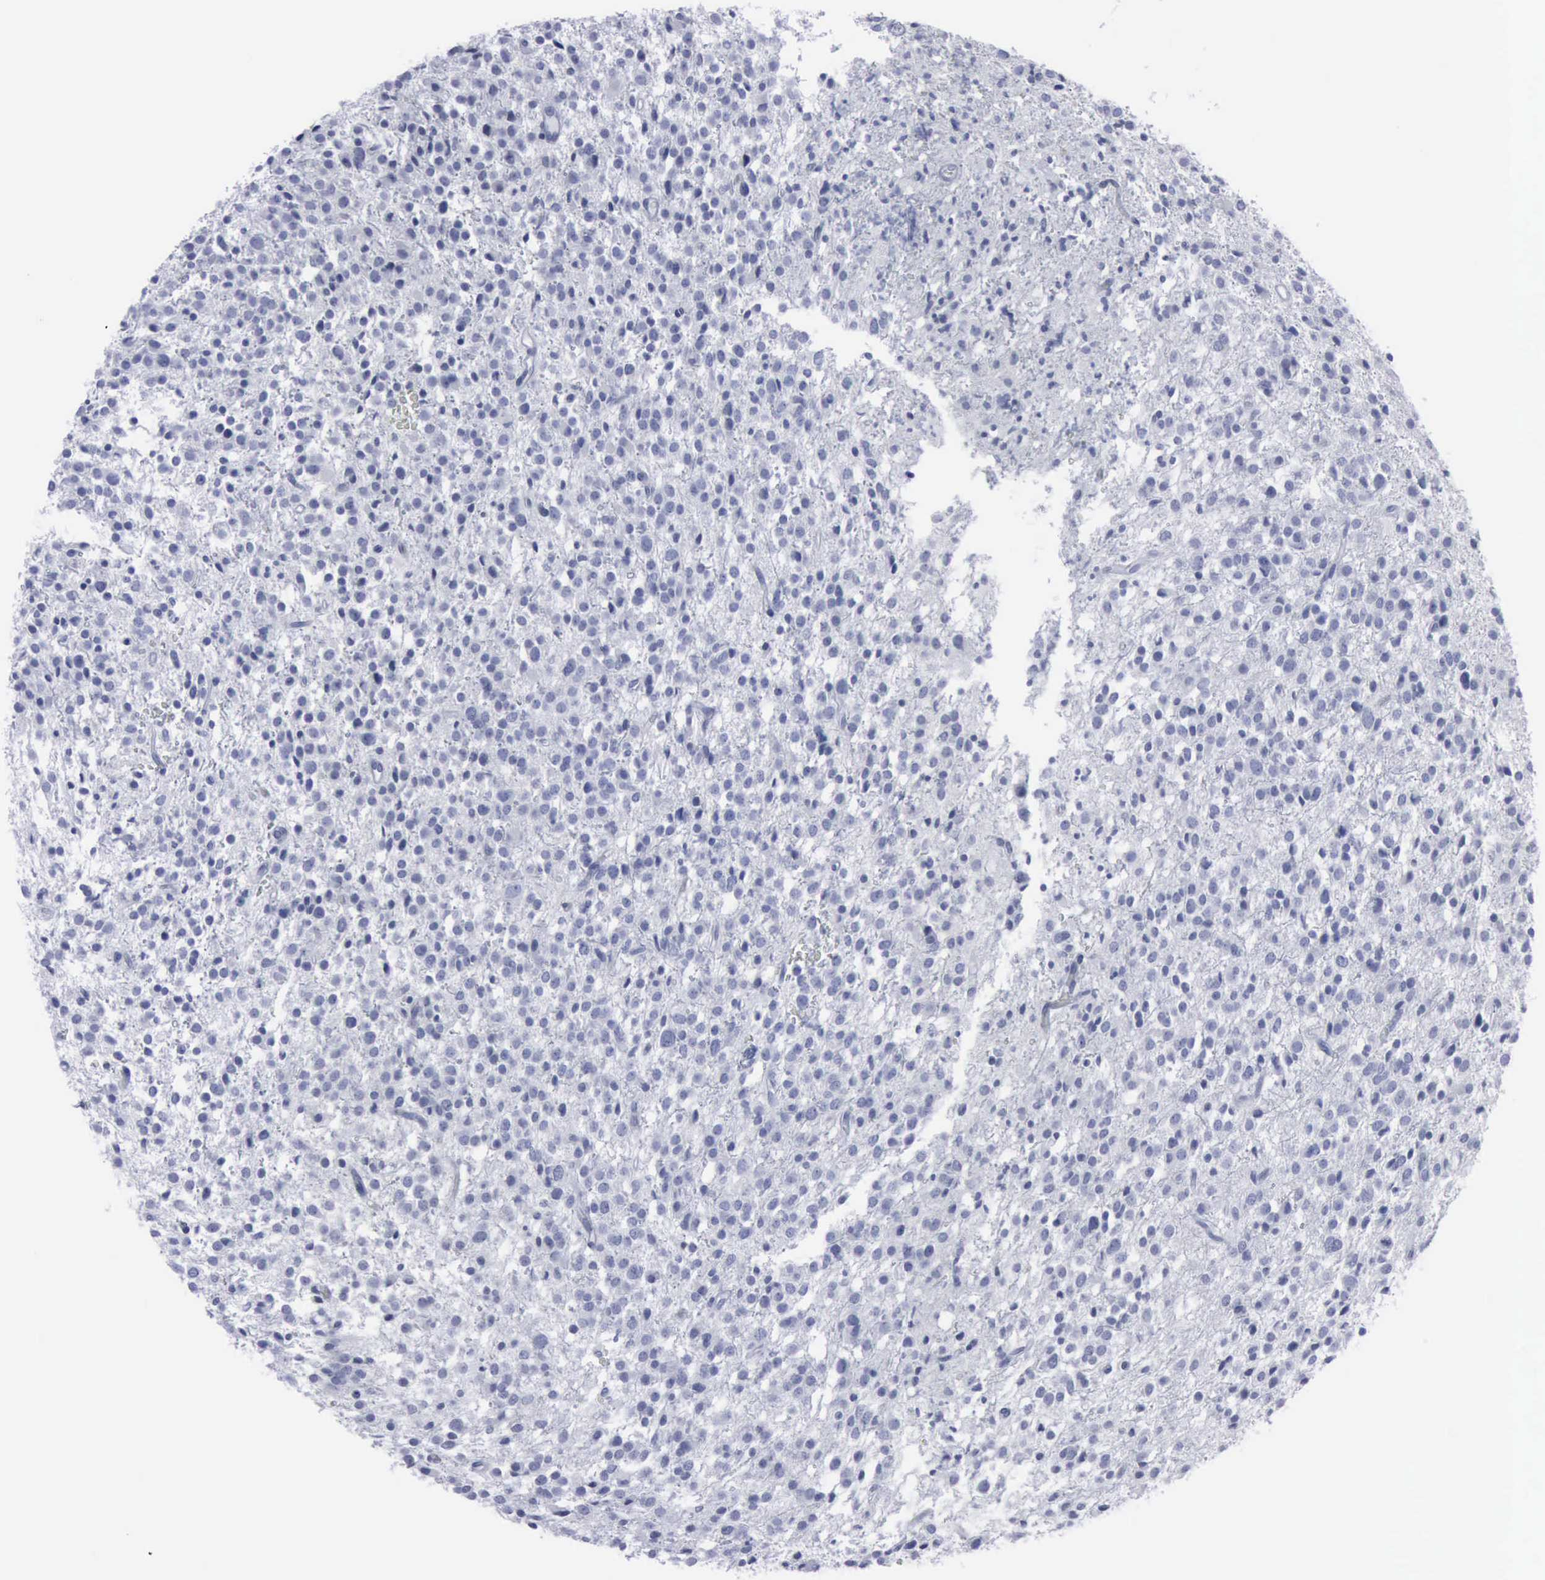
{"staining": {"intensity": "negative", "quantity": "none", "location": "none"}, "tissue": "glioma", "cell_type": "Tumor cells", "image_type": "cancer", "snomed": [{"axis": "morphology", "description": "Glioma, malignant, Low grade"}, {"axis": "topography", "description": "Brain"}], "caption": "Immunohistochemistry micrograph of neoplastic tissue: human glioma stained with DAB displays no significant protein expression in tumor cells.", "gene": "VCAM1", "patient": {"sex": "female", "age": 36}}